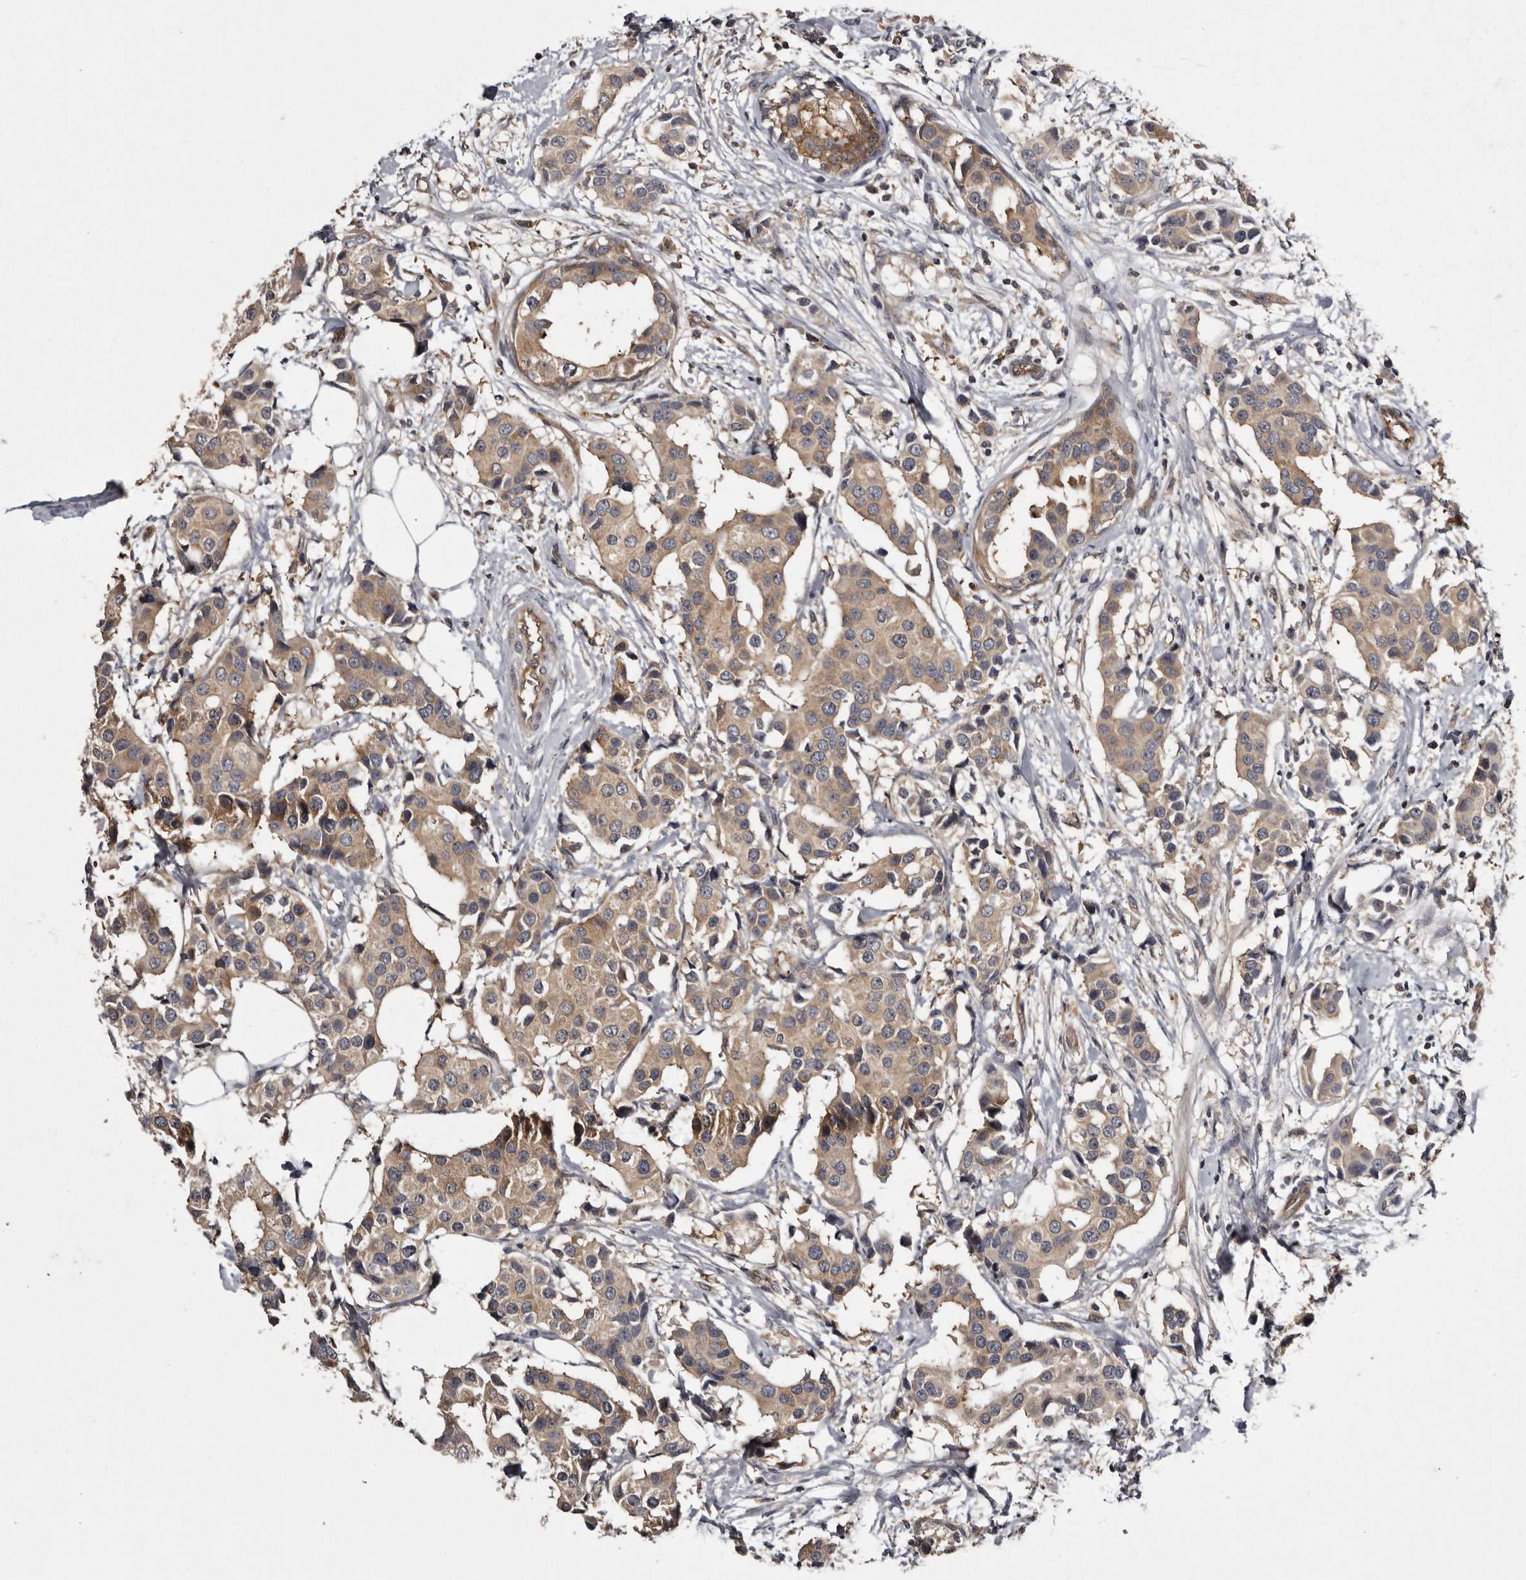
{"staining": {"intensity": "weak", "quantity": "25%-75%", "location": "cytoplasmic/membranous"}, "tissue": "breast cancer", "cell_type": "Tumor cells", "image_type": "cancer", "snomed": [{"axis": "morphology", "description": "Normal tissue, NOS"}, {"axis": "morphology", "description": "Duct carcinoma"}, {"axis": "topography", "description": "Breast"}], "caption": "Weak cytoplasmic/membranous expression for a protein is seen in about 25%-75% of tumor cells of breast cancer using IHC.", "gene": "DARS1", "patient": {"sex": "female", "age": 39}}